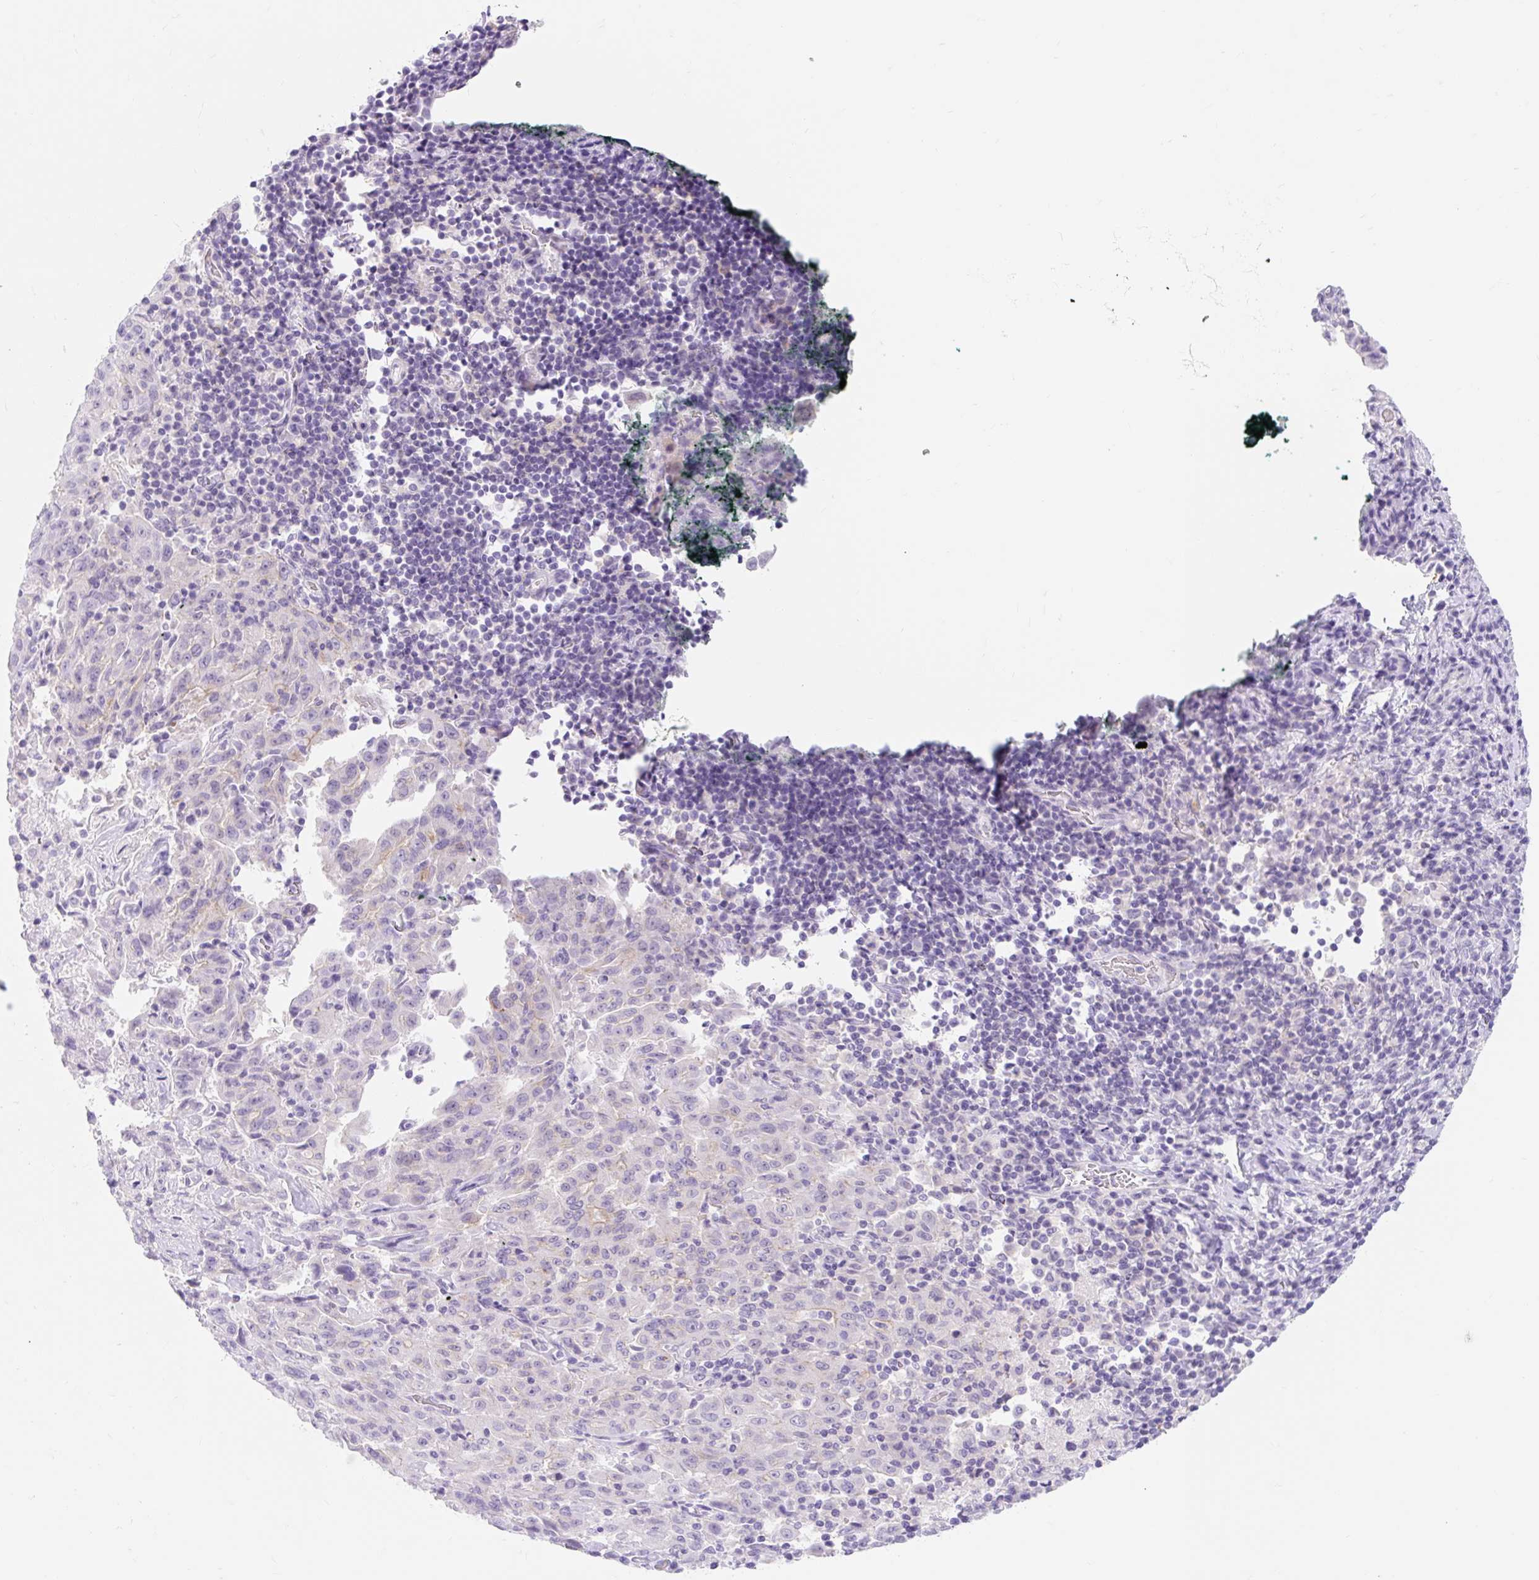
{"staining": {"intensity": "negative", "quantity": "none", "location": "none"}, "tissue": "pancreatic cancer", "cell_type": "Tumor cells", "image_type": "cancer", "snomed": [{"axis": "morphology", "description": "Adenocarcinoma, NOS"}, {"axis": "topography", "description": "Pancreas"}], "caption": "Immunohistochemistry (IHC) of pancreatic adenocarcinoma reveals no staining in tumor cells. (DAB immunohistochemistry (IHC), high magnification).", "gene": "SLC28A1", "patient": {"sex": "male", "age": 63}}